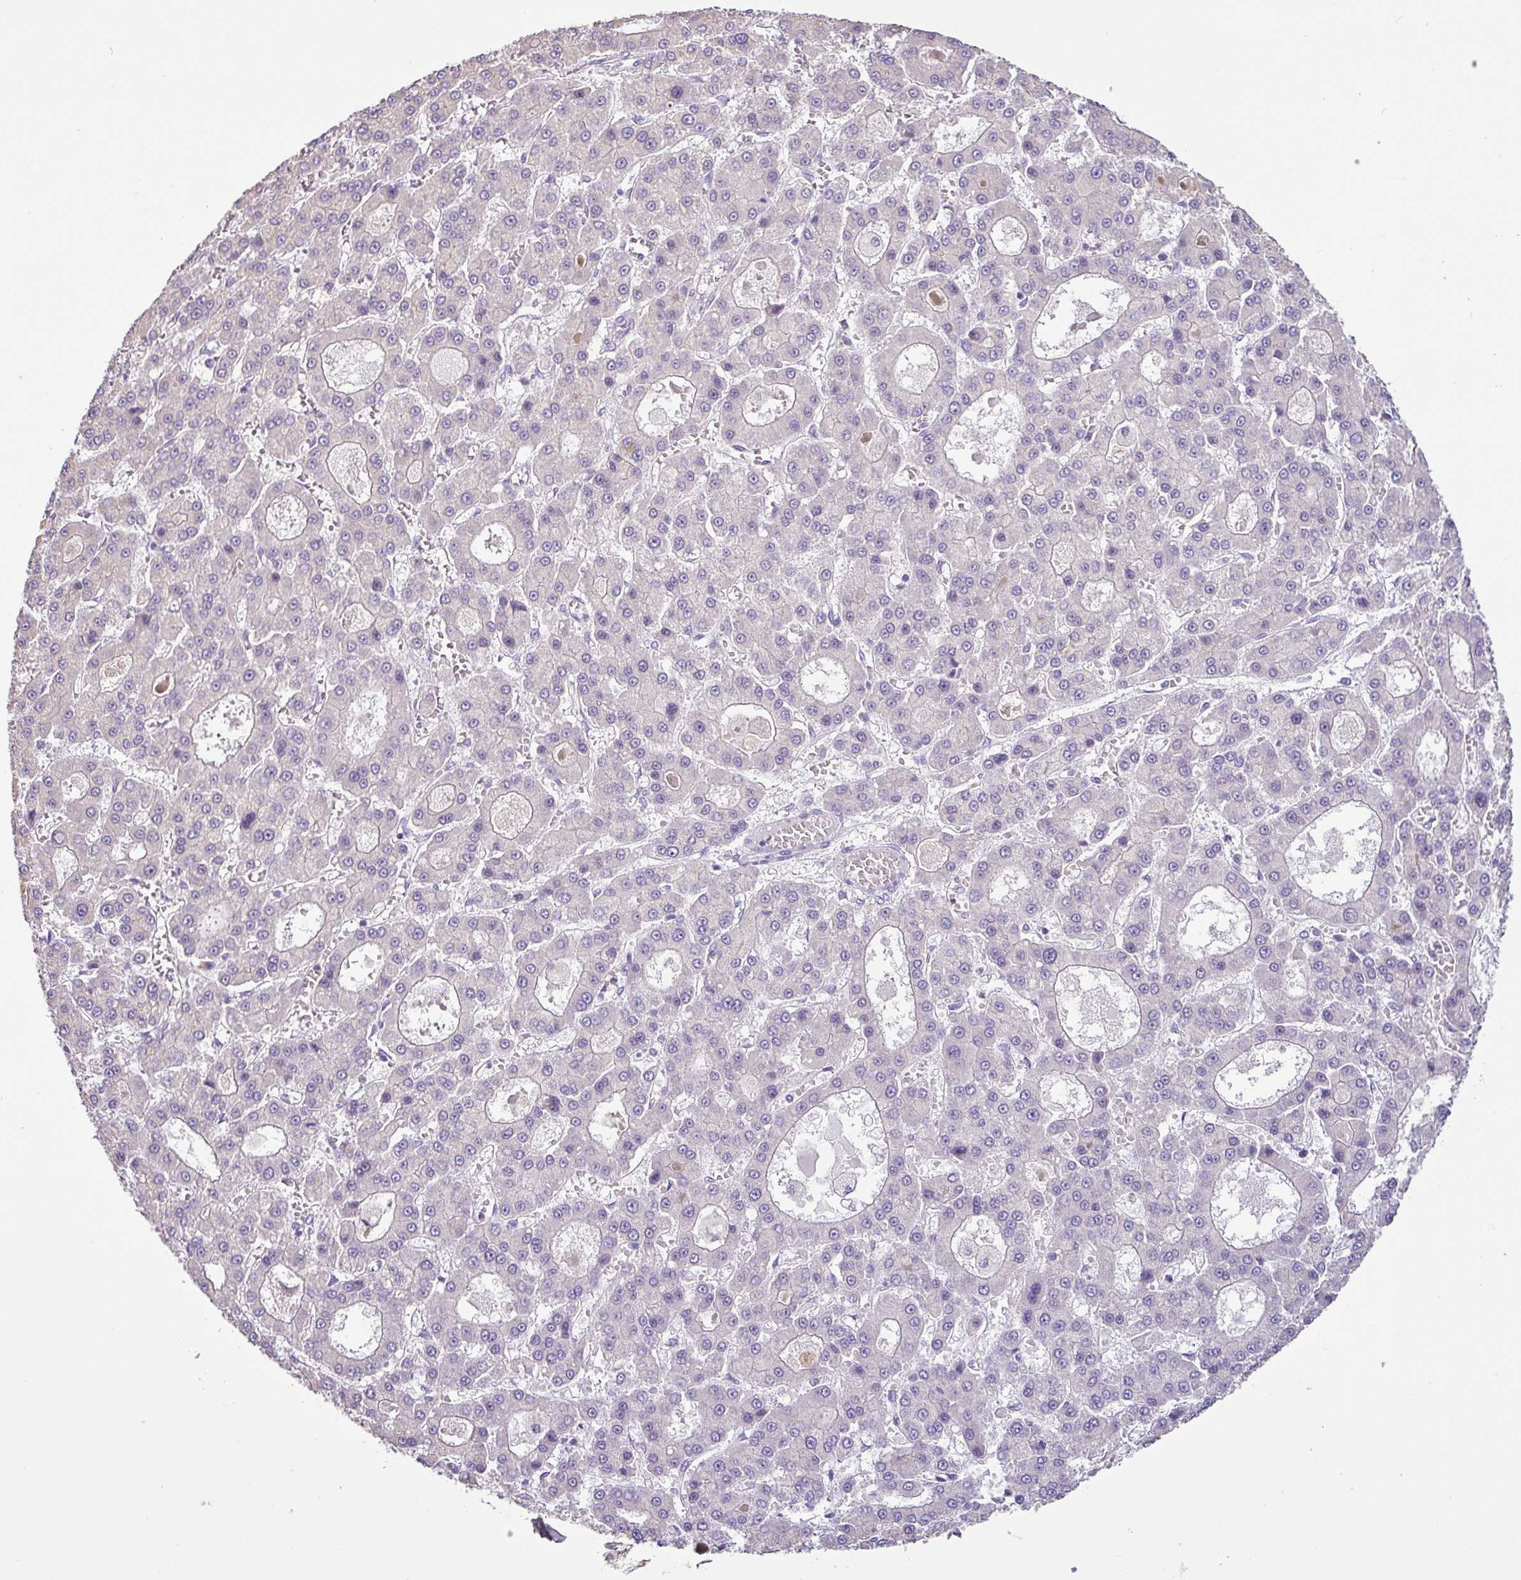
{"staining": {"intensity": "negative", "quantity": "none", "location": "none"}, "tissue": "liver cancer", "cell_type": "Tumor cells", "image_type": "cancer", "snomed": [{"axis": "morphology", "description": "Carcinoma, Hepatocellular, NOS"}, {"axis": "topography", "description": "Liver"}], "caption": "The IHC photomicrograph has no significant expression in tumor cells of liver hepatocellular carcinoma tissue.", "gene": "HMCN2", "patient": {"sex": "male", "age": 70}}